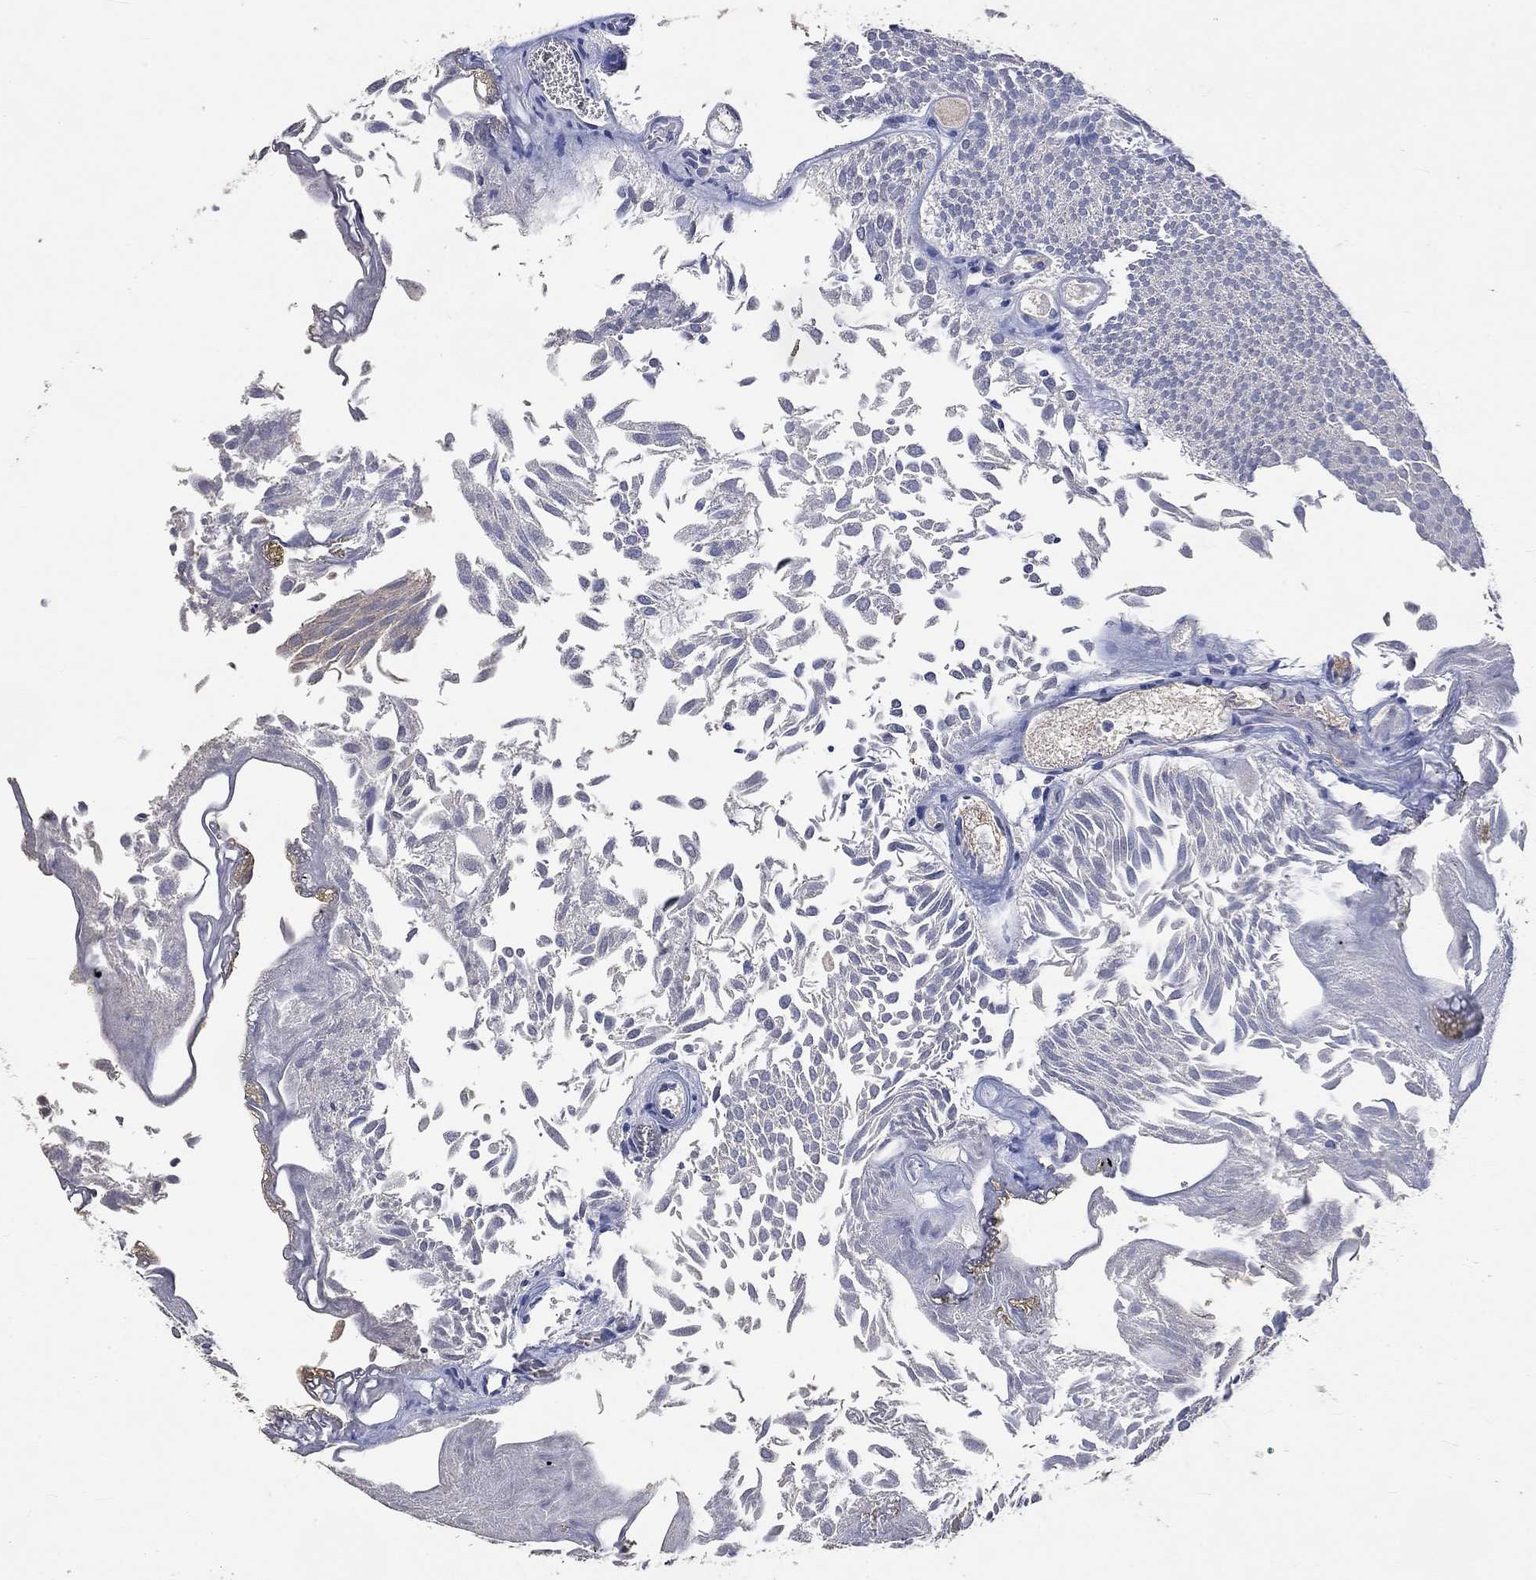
{"staining": {"intensity": "negative", "quantity": "none", "location": "none"}, "tissue": "urothelial cancer", "cell_type": "Tumor cells", "image_type": "cancer", "snomed": [{"axis": "morphology", "description": "Urothelial carcinoma, Low grade"}, {"axis": "topography", "description": "Urinary bladder"}], "caption": "Human urothelial cancer stained for a protein using immunohistochemistry demonstrates no expression in tumor cells.", "gene": "PTPN20", "patient": {"sex": "male", "age": 52}}